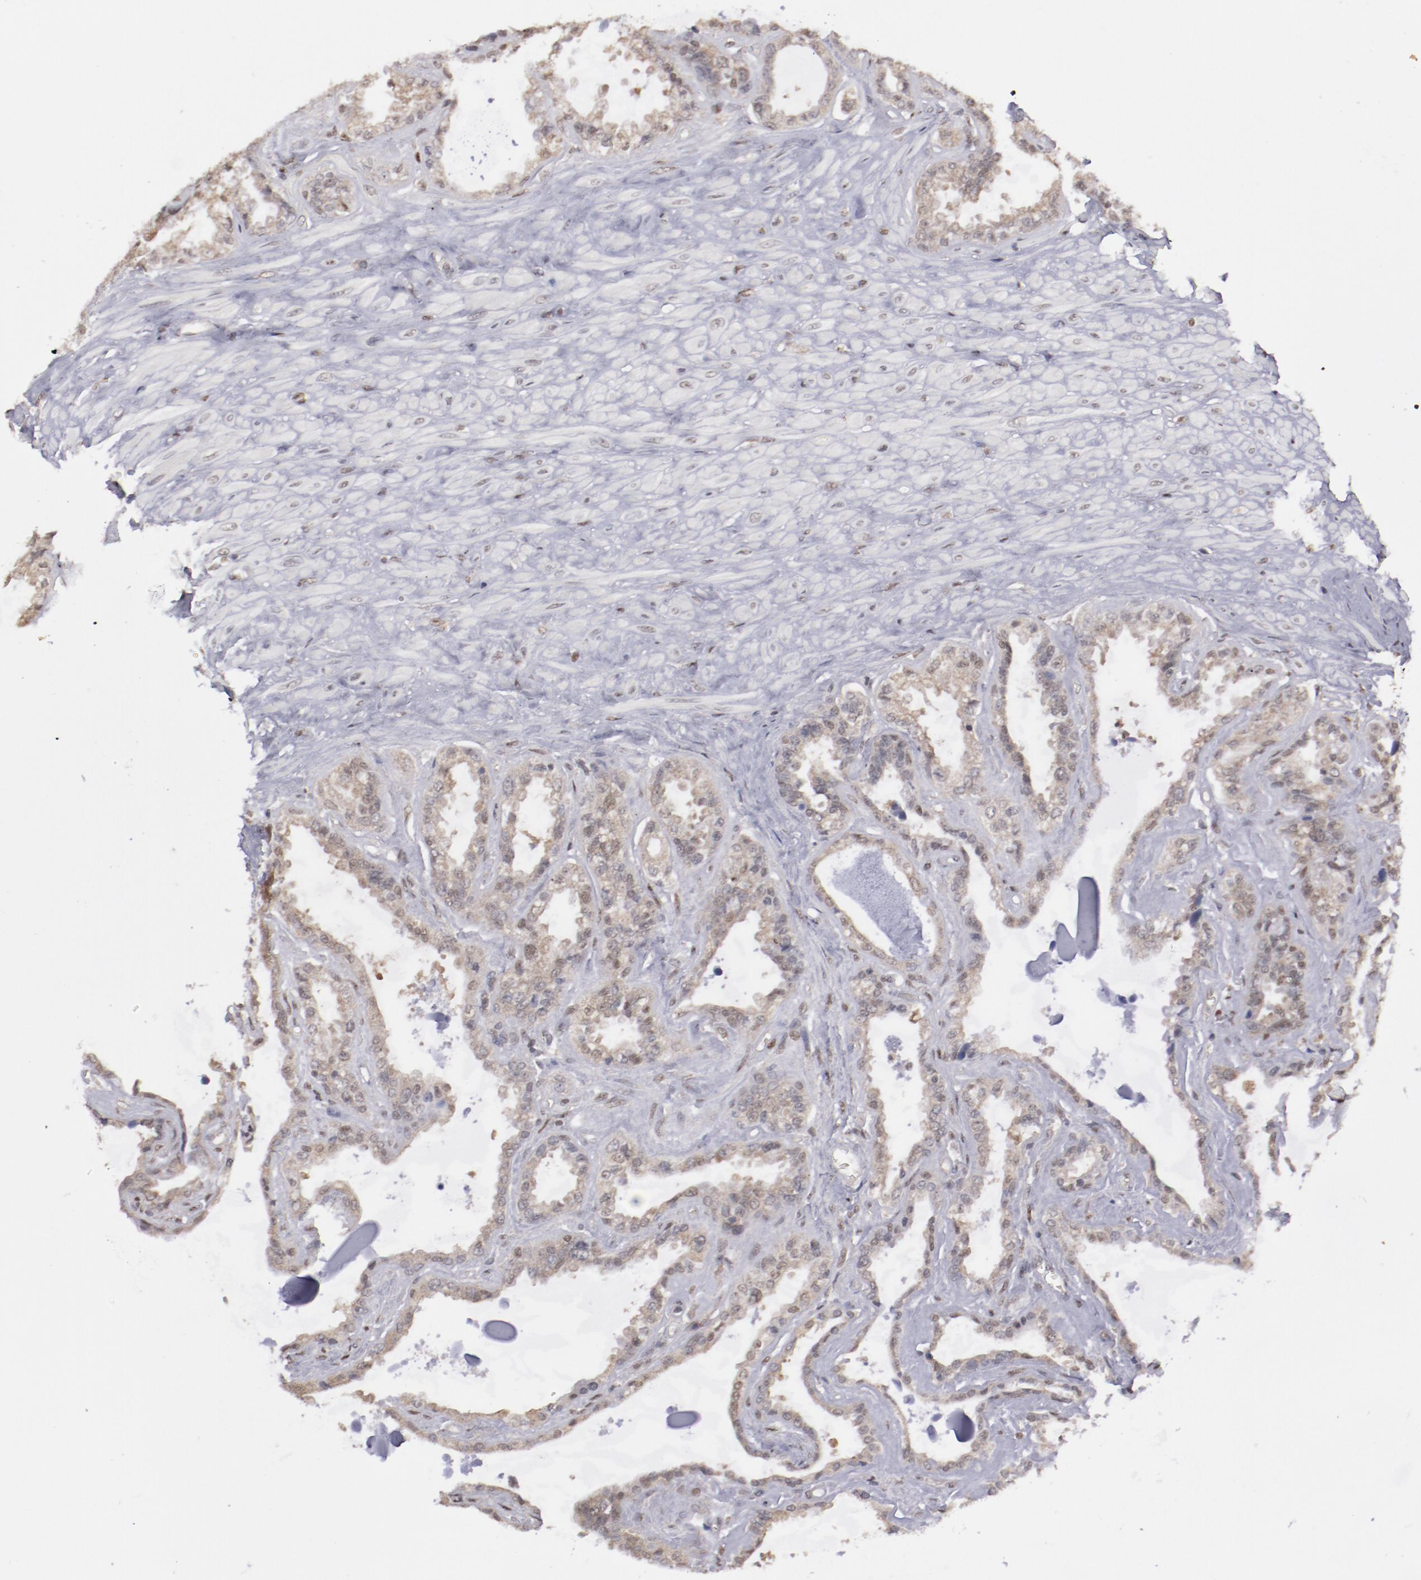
{"staining": {"intensity": "weak", "quantity": ">75%", "location": "cytoplasmic/membranous,nuclear"}, "tissue": "seminal vesicle", "cell_type": "Glandular cells", "image_type": "normal", "snomed": [{"axis": "morphology", "description": "Normal tissue, NOS"}, {"axis": "morphology", "description": "Inflammation, NOS"}, {"axis": "topography", "description": "Urinary bladder"}, {"axis": "topography", "description": "Prostate"}, {"axis": "topography", "description": "Seminal veicle"}], "caption": "Immunohistochemical staining of unremarkable seminal vesicle exhibits low levels of weak cytoplasmic/membranous,nuclear expression in approximately >75% of glandular cells.", "gene": "ARNT", "patient": {"sex": "male", "age": 82}}